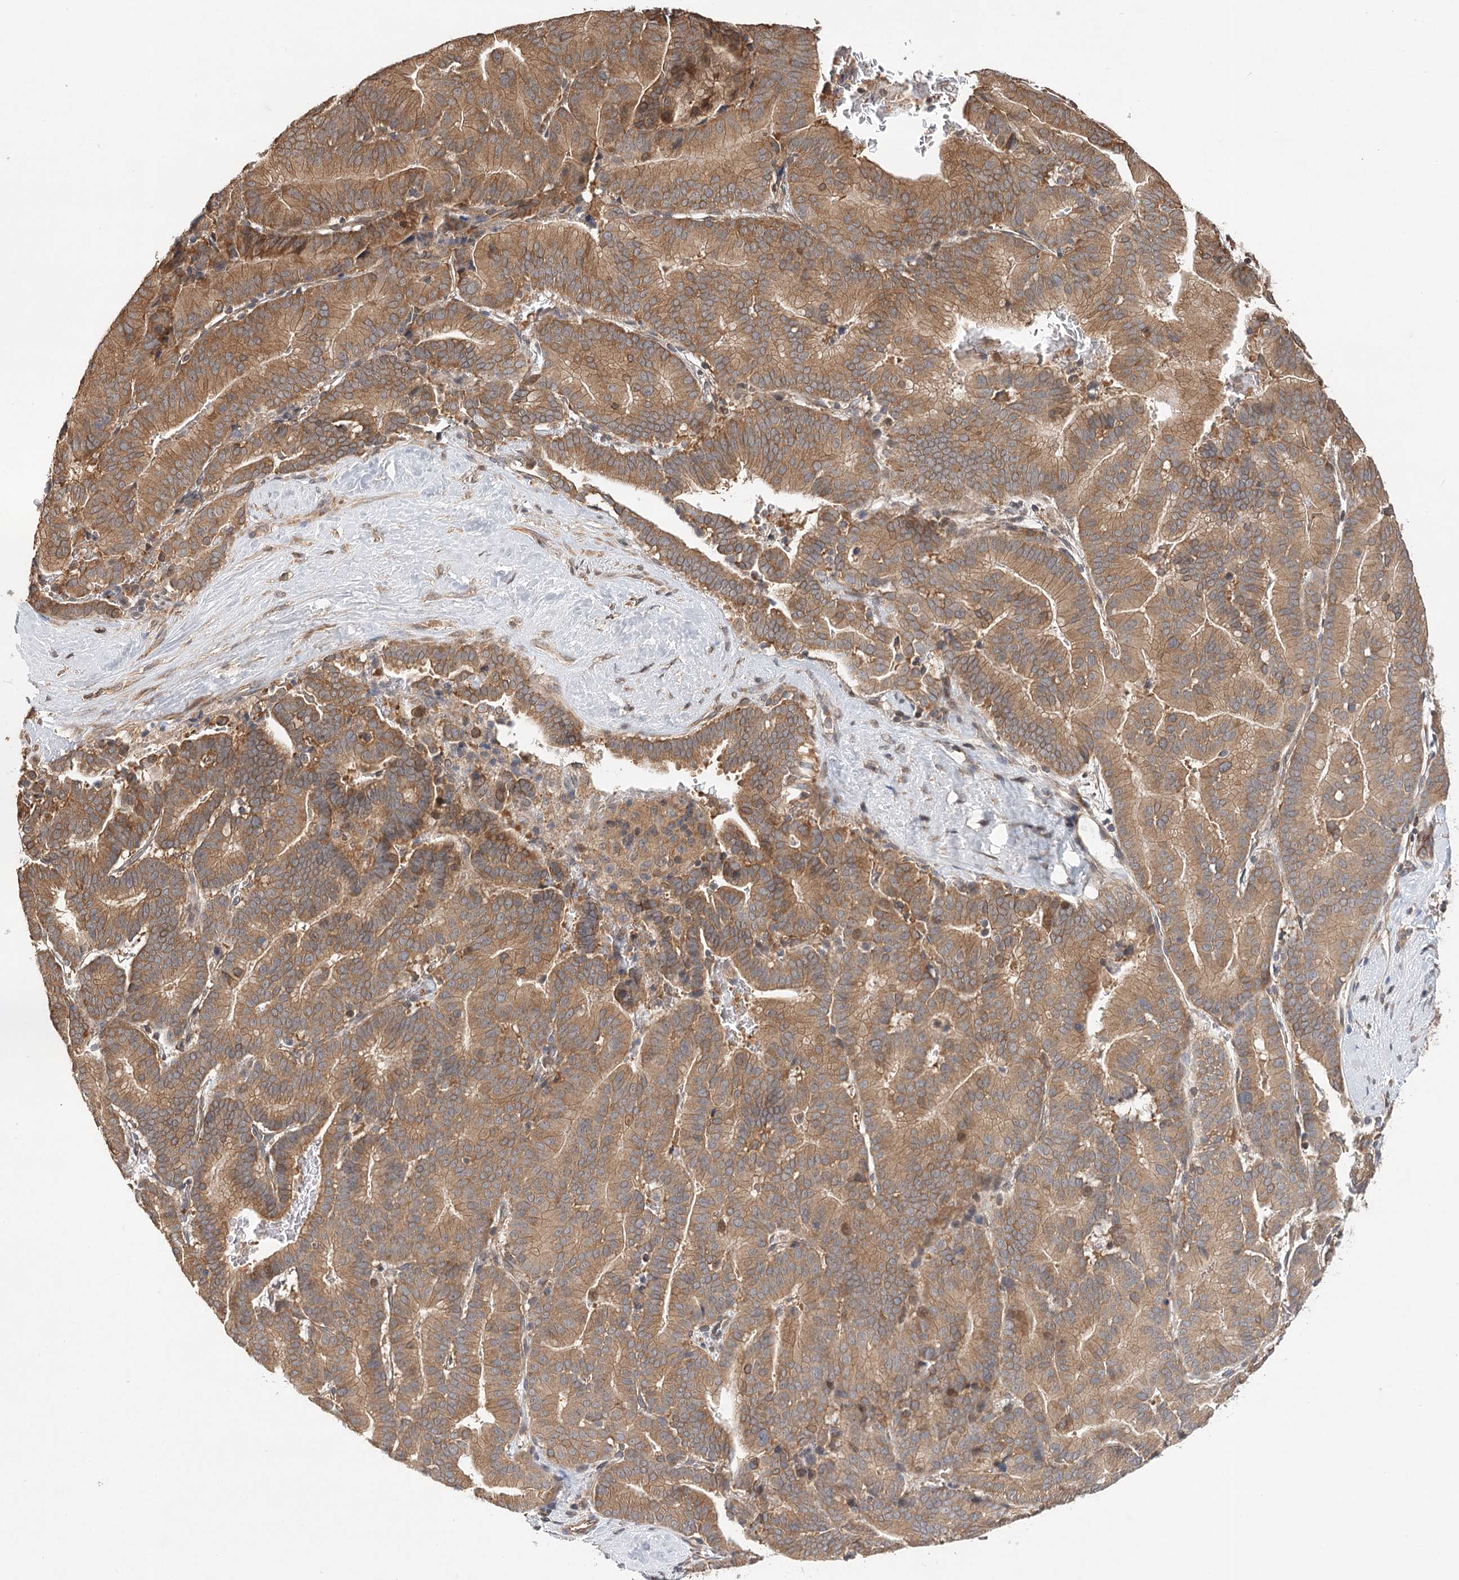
{"staining": {"intensity": "moderate", "quantity": ">75%", "location": "cytoplasmic/membranous"}, "tissue": "liver cancer", "cell_type": "Tumor cells", "image_type": "cancer", "snomed": [{"axis": "morphology", "description": "Cholangiocarcinoma"}, {"axis": "topography", "description": "Liver"}], "caption": "The micrograph exhibits a brown stain indicating the presence of a protein in the cytoplasmic/membranous of tumor cells in liver cancer.", "gene": "LSS", "patient": {"sex": "female", "age": 75}}